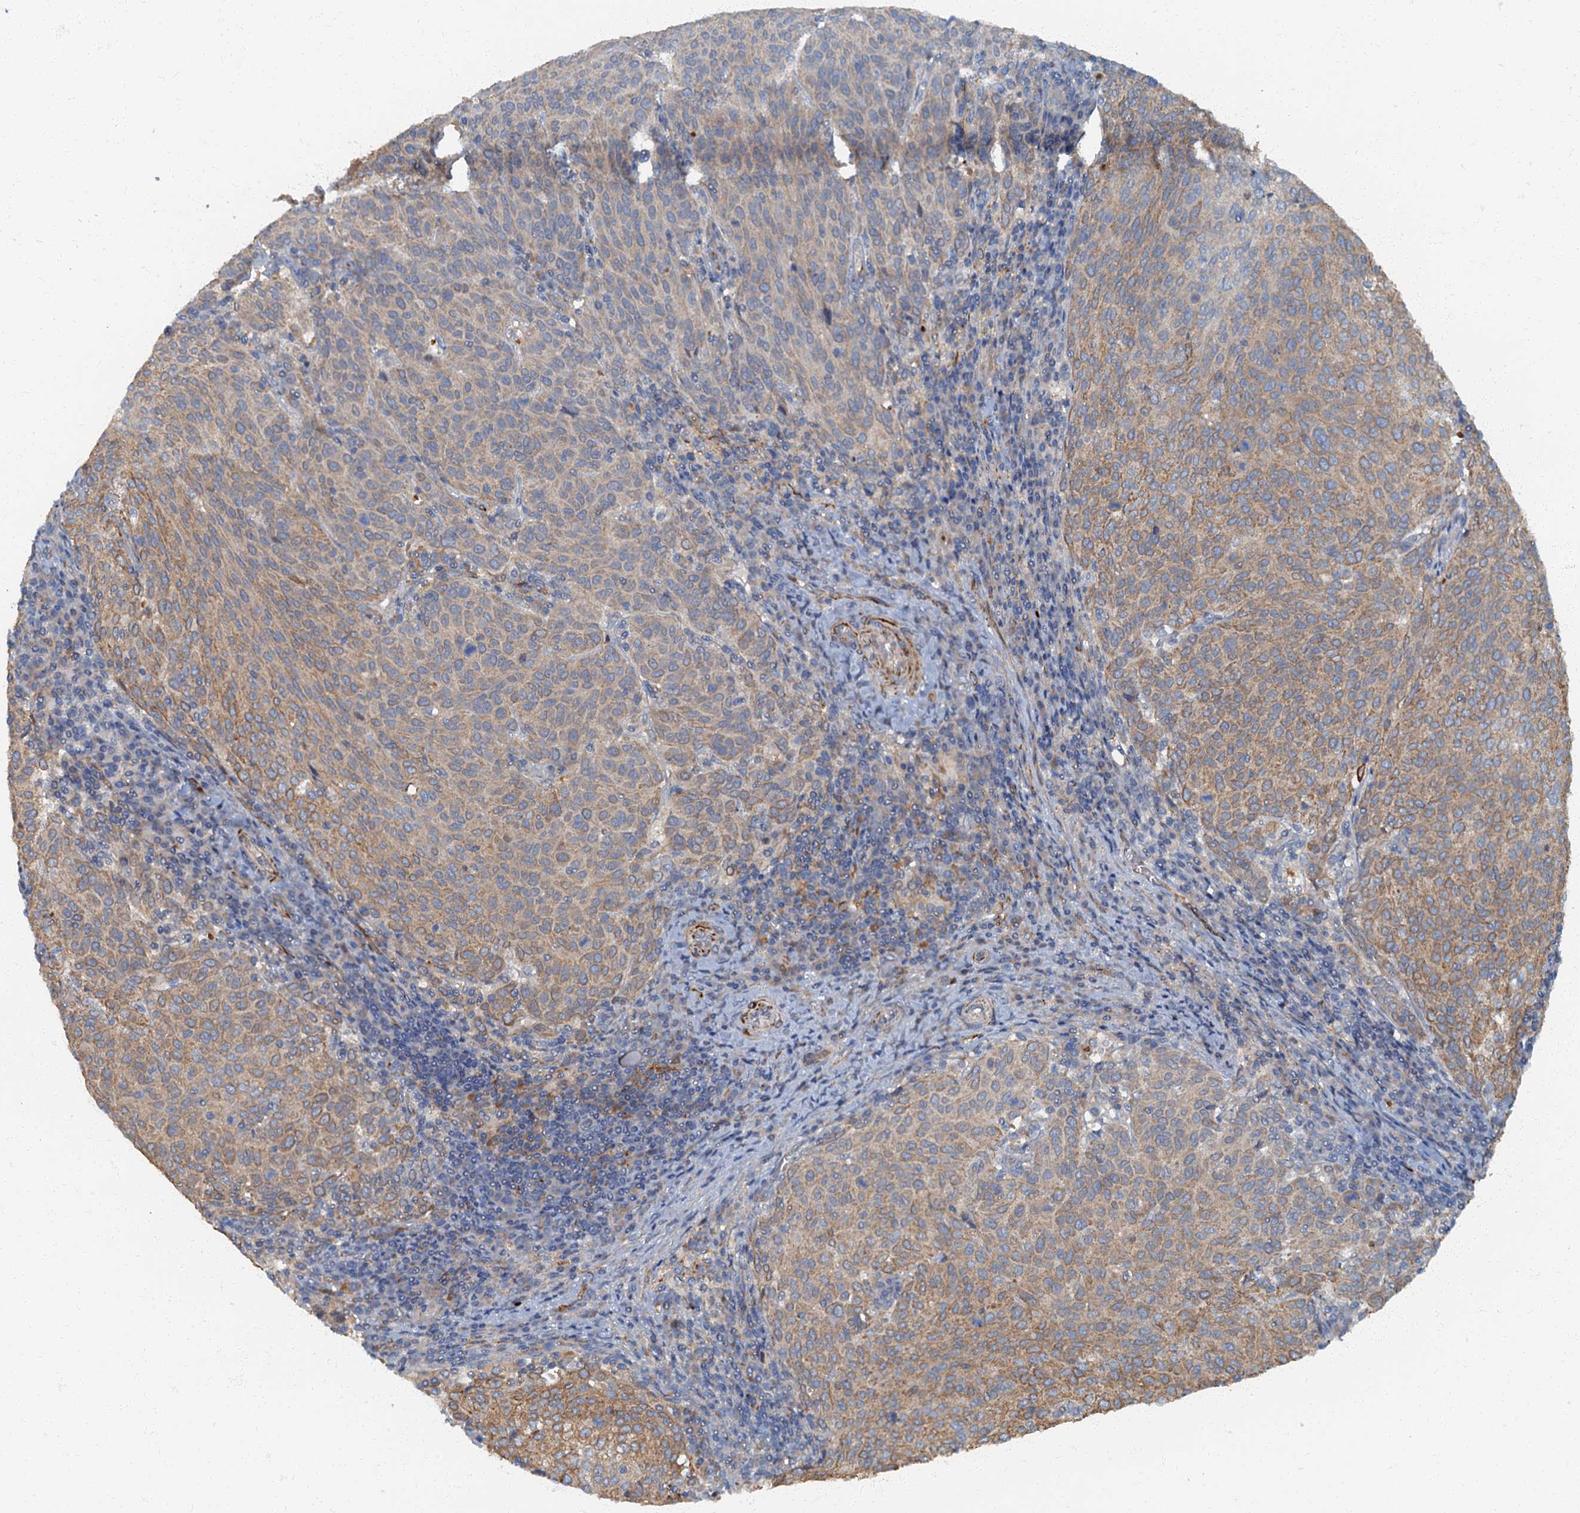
{"staining": {"intensity": "moderate", "quantity": "25%-75%", "location": "cytoplasmic/membranous"}, "tissue": "cervical cancer", "cell_type": "Tumor cells", "image_type": "cancer", "snomed": [{"axis": "morphology", "description": "Squamous cell carcinoma, NOS"}, {"axis": "topography", "description": "Cervix"}], "caption": "This photomicrograph shows immunohistochemistry (IHC) staining of human cervical squamous cell carcinoma, with medium moderate cytoplasmic/membranous staining in approximately 25%-75% of tumor cells.", "gene": "ARL11", "patient": {"sex": "female", "age": 46}}